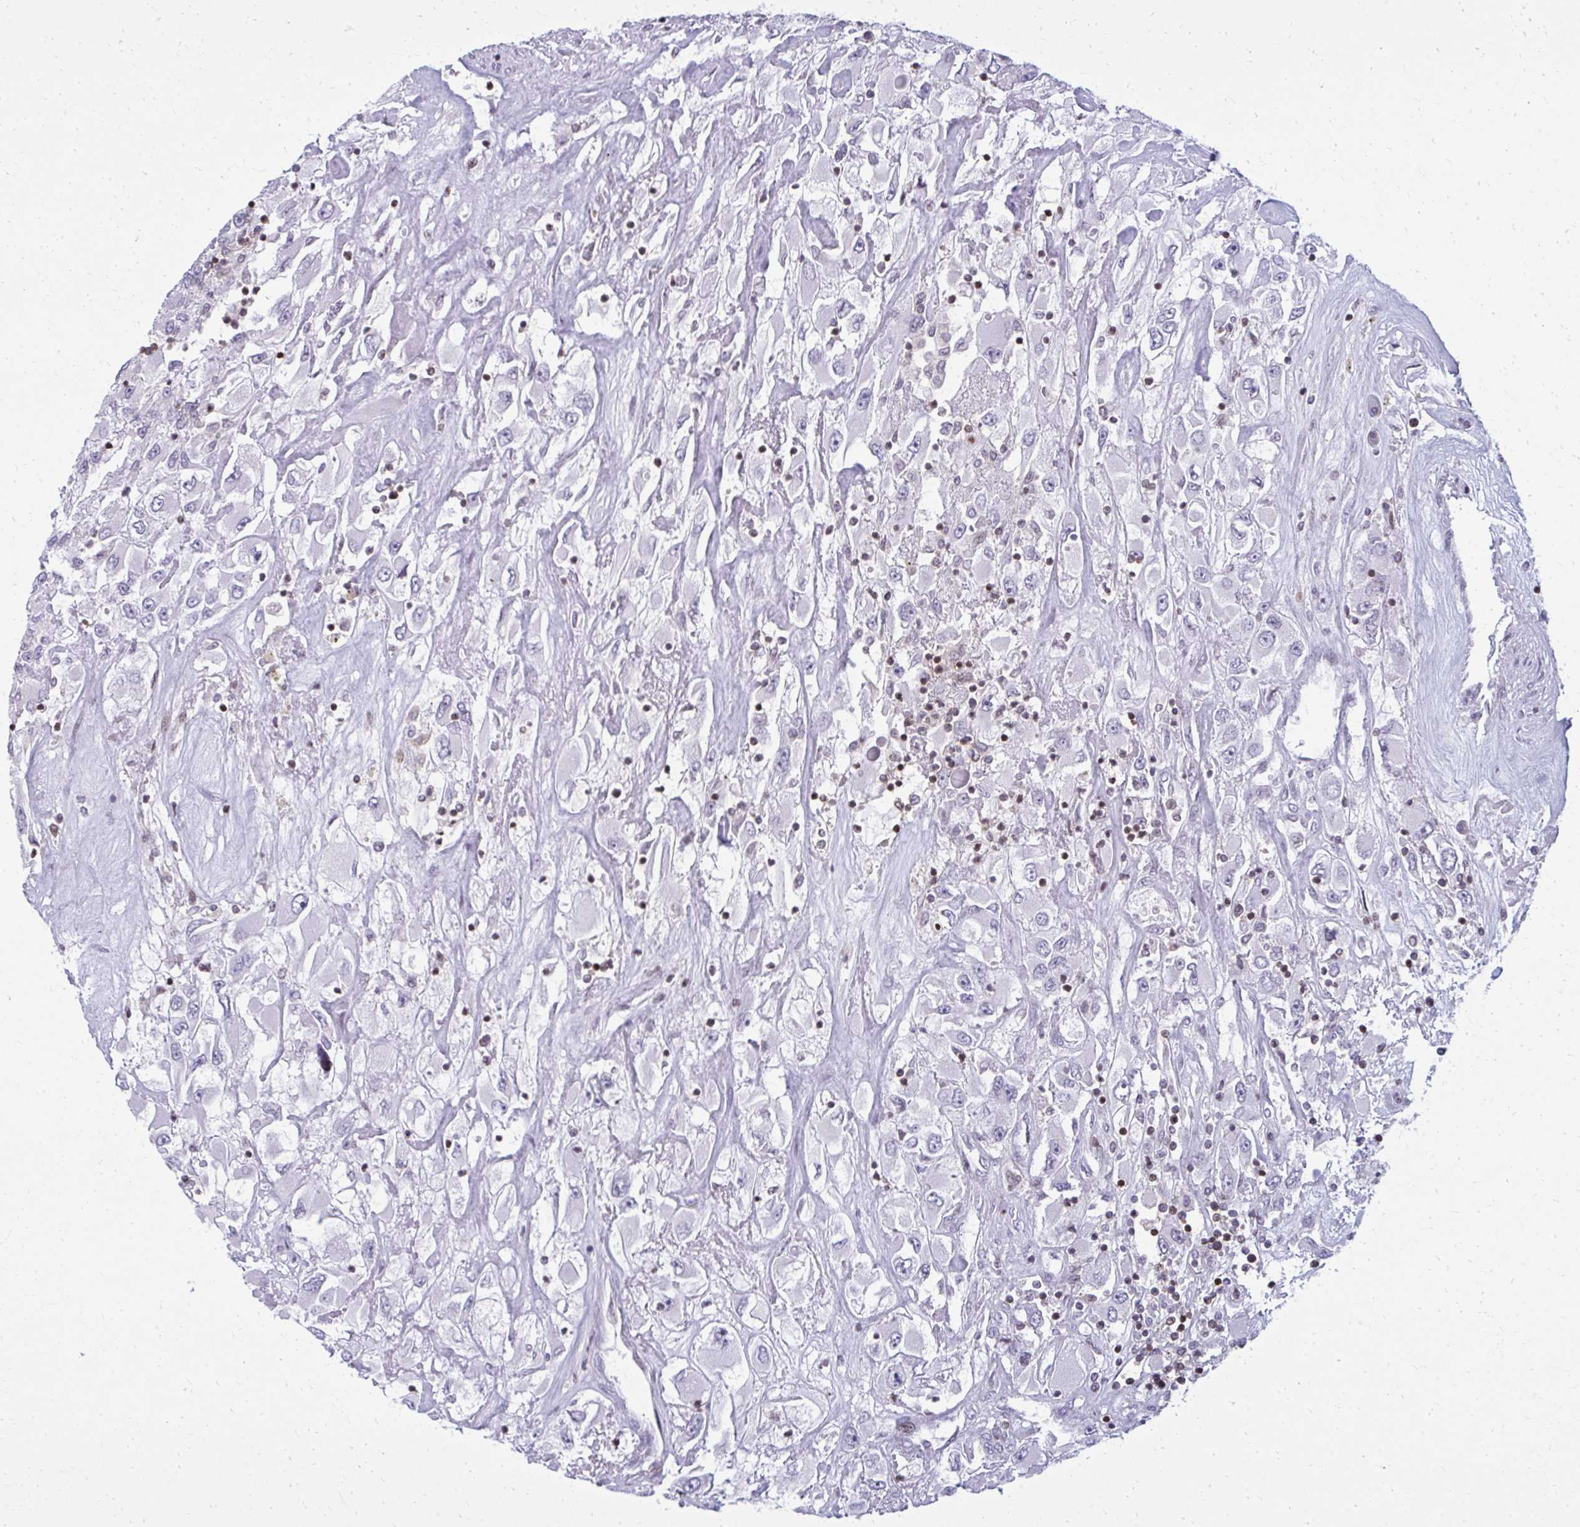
{"staining": {"intensity": "negative", "quantity": "none", "location": "none"}, "tissue": "renal cancer", "cell_type": "Tumor cells", "image_type": "cancer", "snomed": [{"axis": "morphology", "description": "Adenocarcinoma, NOS"}, {"axis": "topography", "description": "Kidney"}], "caption": "Tumor cells show no significant expression in renal cancer. The staining is performed using DAB brown chromogen with nuclei counter-stained in using hematoxylin.", "gene": "AP5M1", "patient": {"sex": "female", "age": 52}}